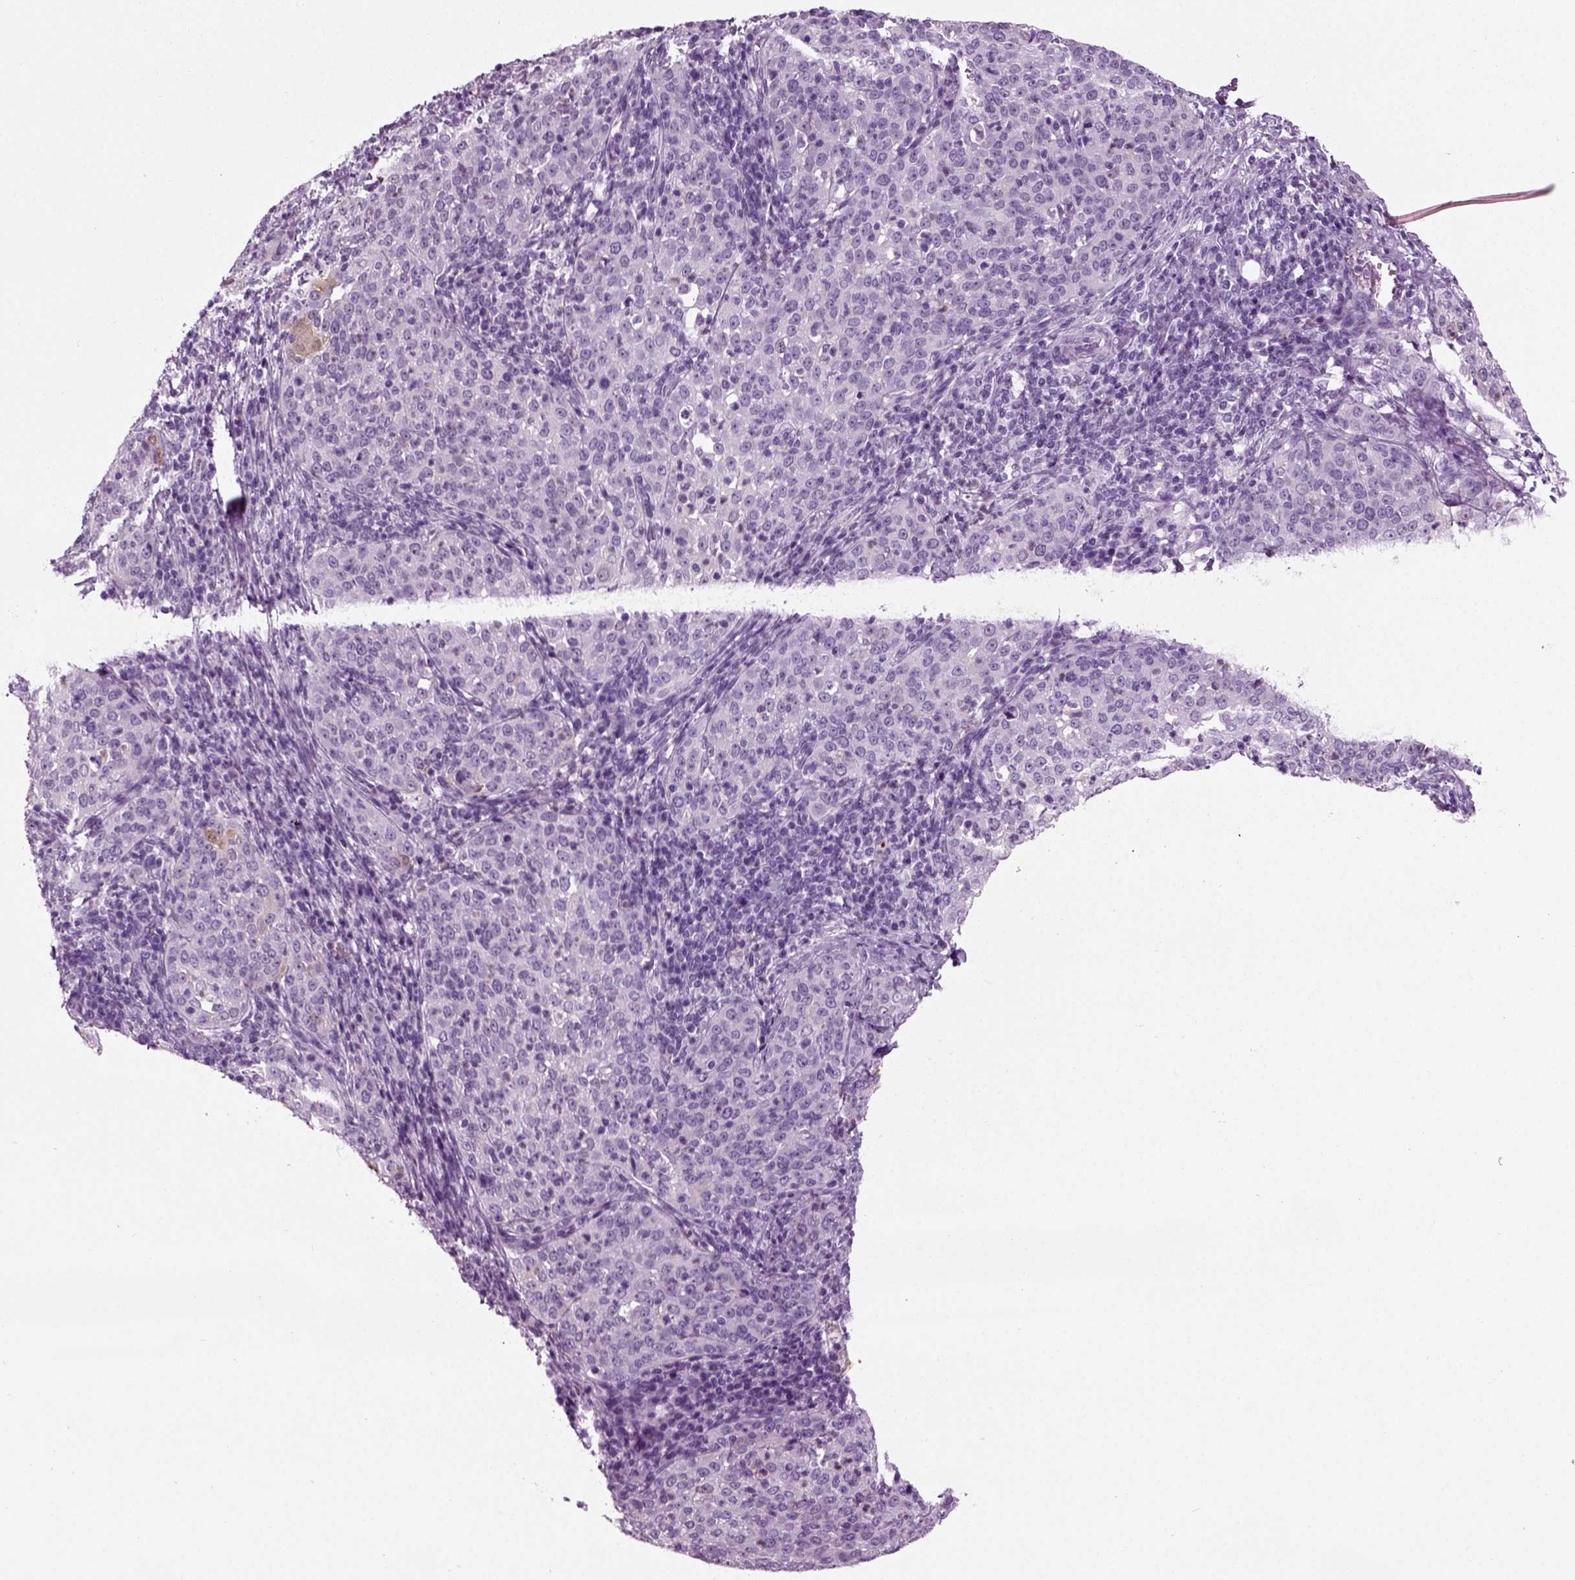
{"staining": {"intensity": "negative", "quantity": "none", "location": "none"}, "tissue": "cervical cancer", "cell_type": "Tumor cells", "image_type": "cancer", "snomed": [{"axis": "morphology", "description": "Squamous cell carcinoma, NOS"}, {"axis": "topography", "description": "Cervix"}], "caption": "This photomicrograph is of squamous cell carcinoma (cervical) stained with immunohistochemistry (IHC) to label a protein in brown with the nuclei are counter-stained blue. There is no staining in tumor cells.", "gene": "CRABP1", "patient": {"sex": "female", "age": 51}}